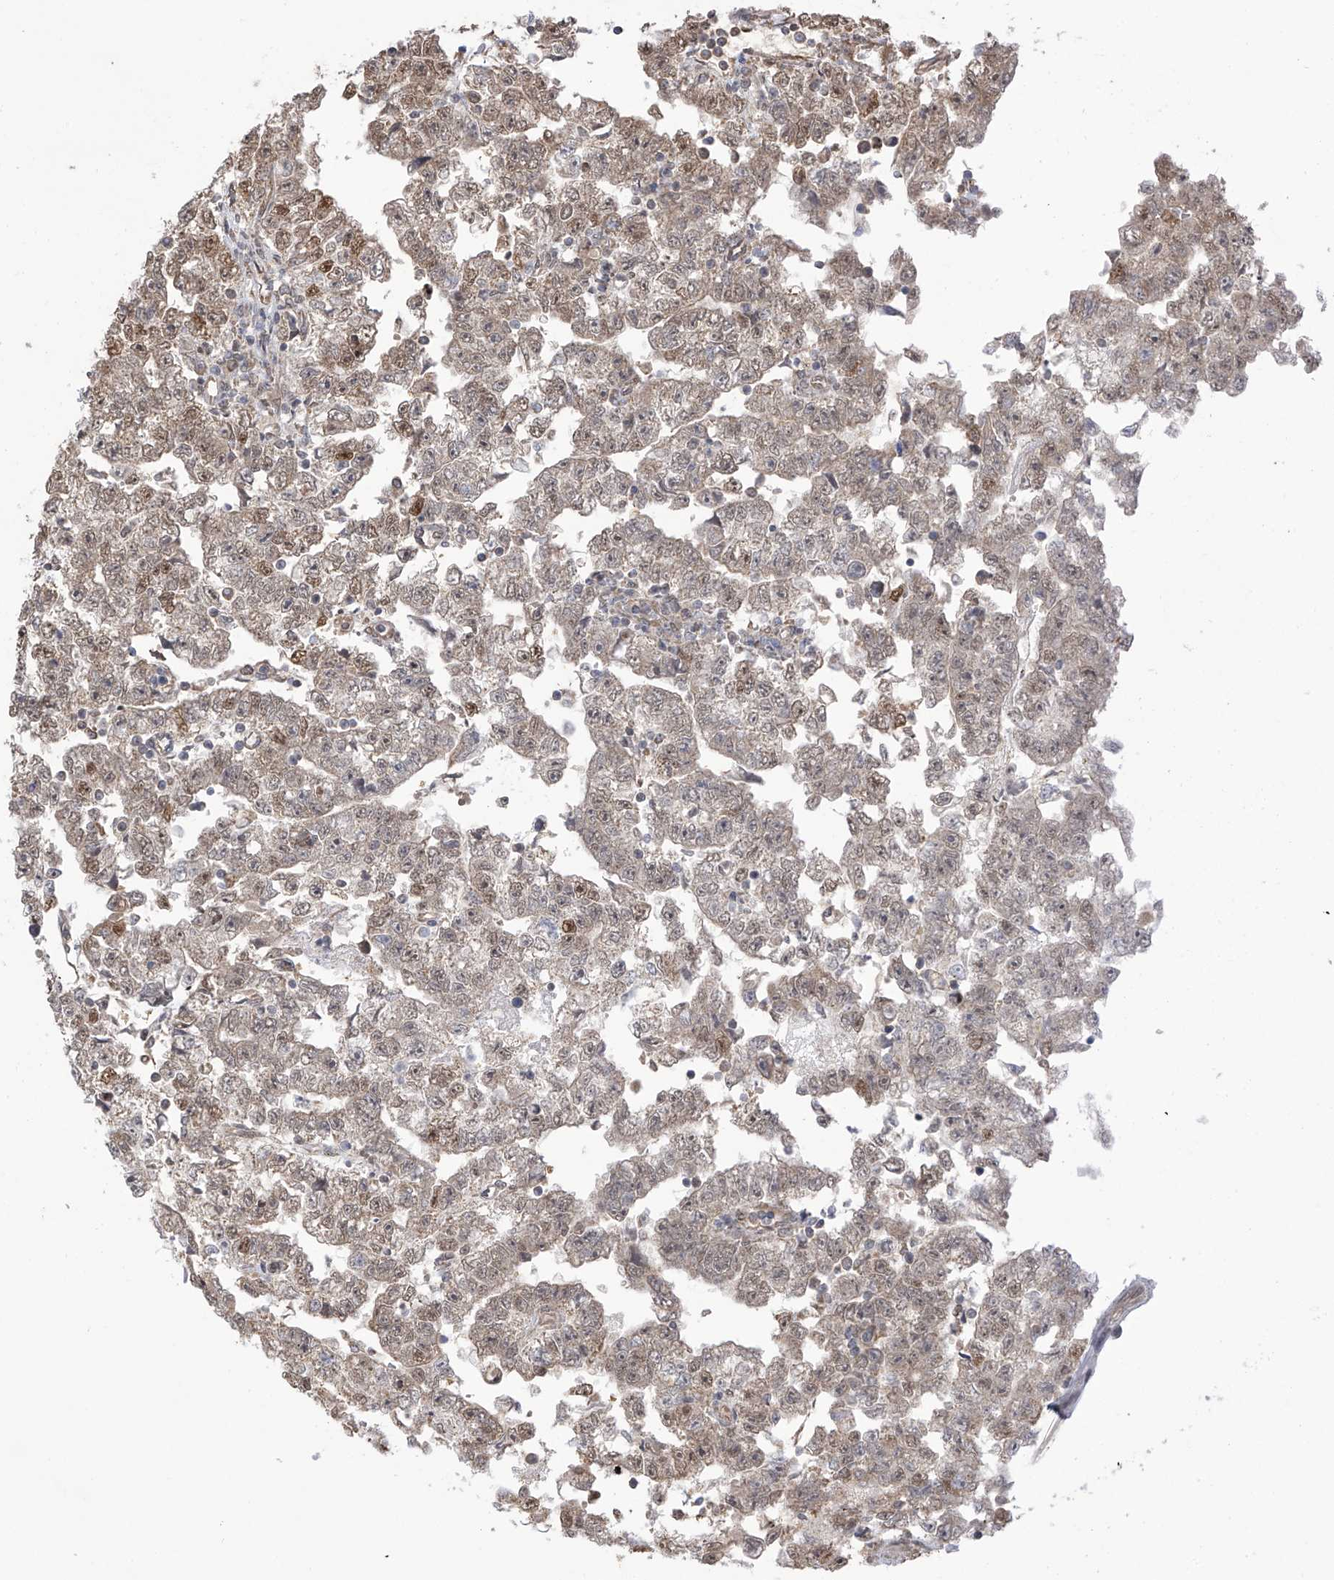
{"staining": {"intensity": "moderate", "quantity": ">75%", "location": "cytoplasmic/membranous,nuclear"}, "tissue": "testis cancer", "cell_type": "Tumor cells", "image_type": "cancer", "snomed": [{"axis": "morphology", "description": "Carcinoma, Embryonal, NOS"}, {"axis": "topography", "description": "Testis"}], "caption": "Testis cancer stained with DAB (3,3'-diaminobenzidine) immunohistochemistry (IHC) shows medium levels of moderate cytoplasmic/membranous and nuclear expression in about >75% of tumor cells.", "gene": "KIAA1522", "patient": {"sex": "male", "age": 25}}